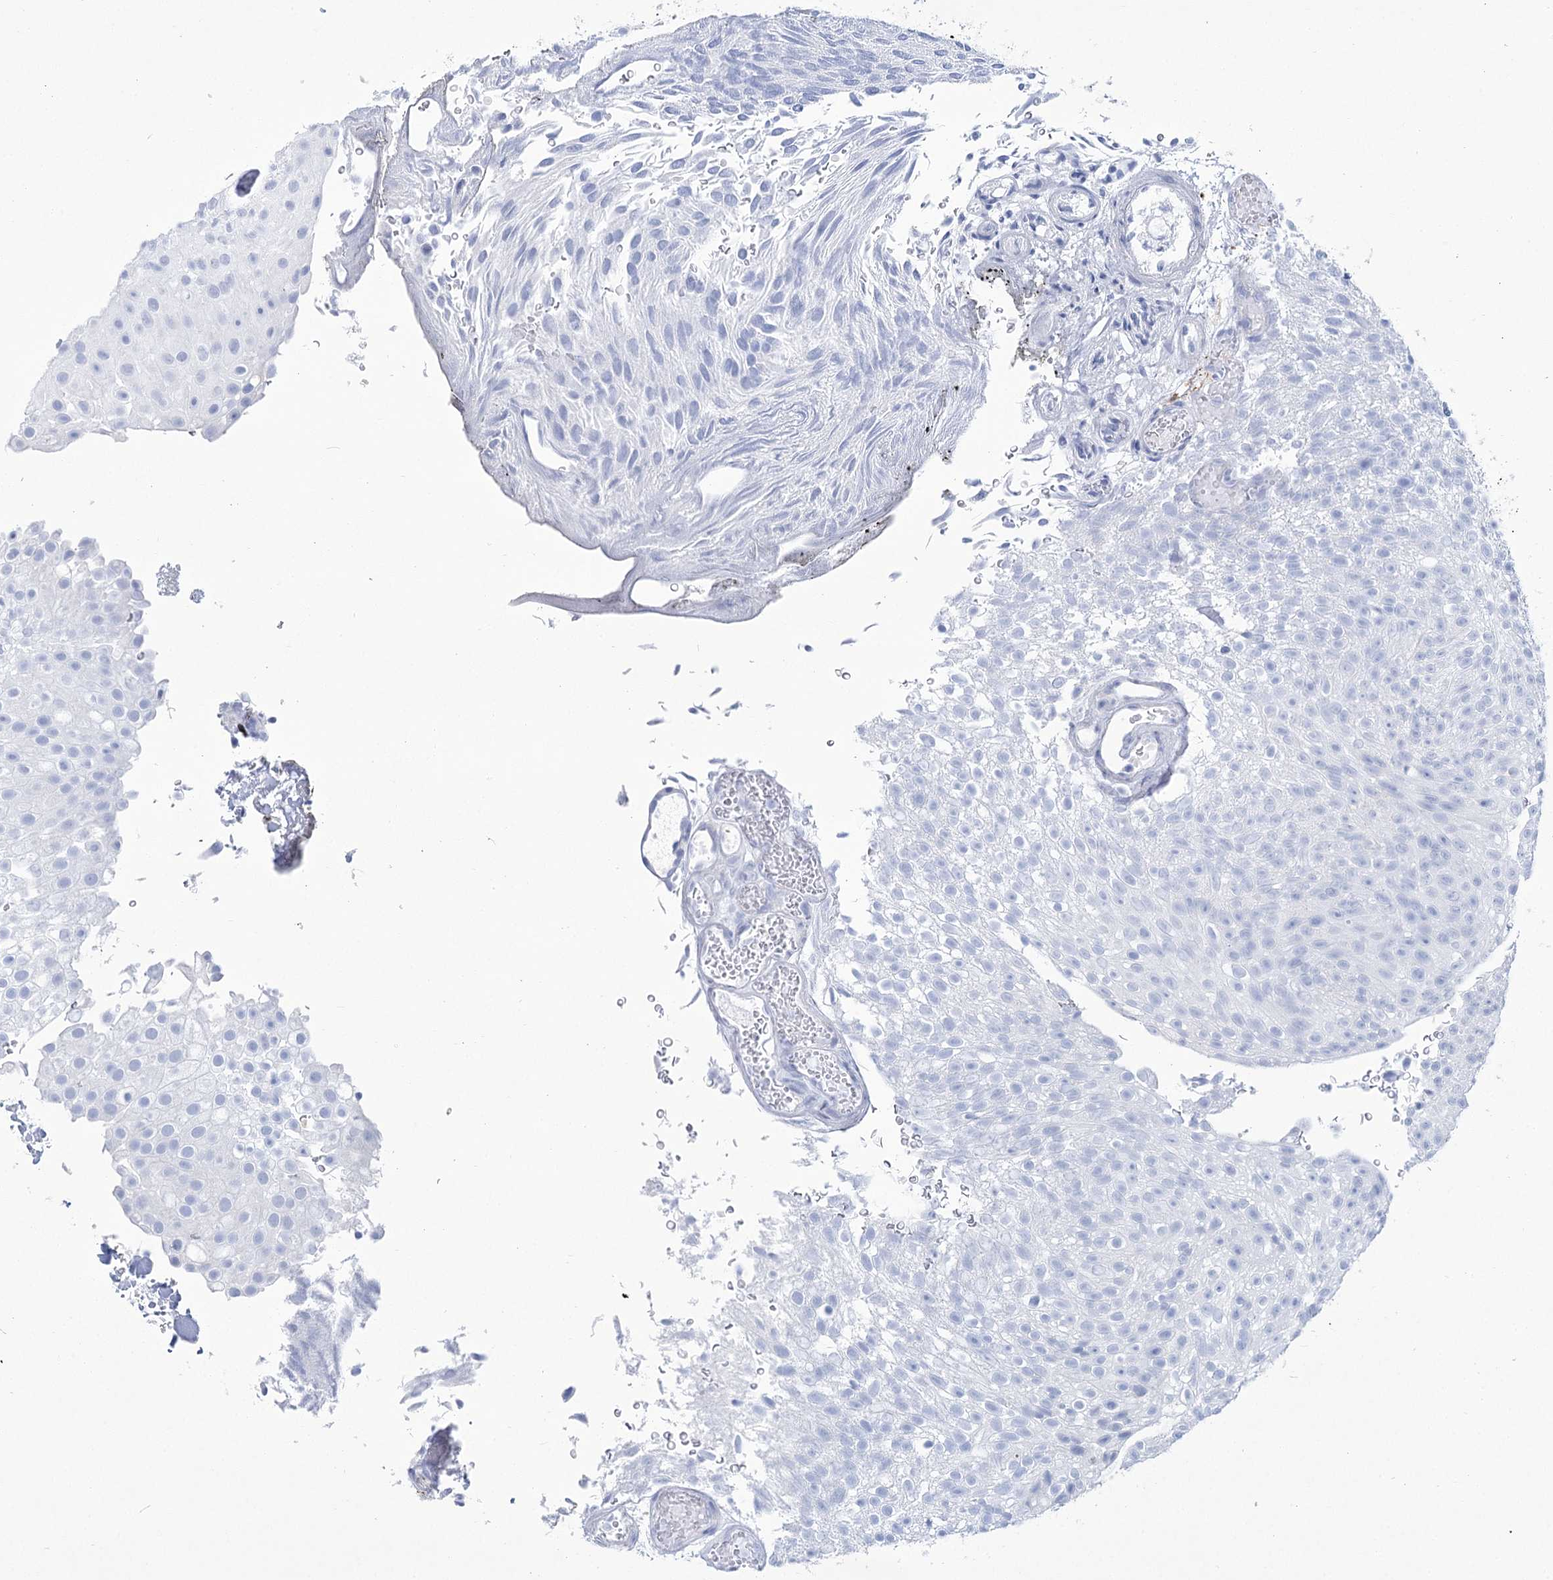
{"staining": {"intensity": "negative", "quantity": "none", "location": "none"}, "tissue": "urothelial cancer", "cell_type": "Tumor cells", "image_type": "cancer", "snomed": [{"axis": "morphology", "description": "Urothelial carcinoma, Low grade"}, {"axis": "topography", "description": "Urinary bladder"}], "caption": "This photomicrograph is of urothelial carcinoma (low-grade) stained with immunohistochemistry to label a protein in brown with the nuclei are counter-stained blue. There is no expression in tumor cells. Nuclei are stained in blue.", "gene": "PCDHA1", "patient": {"sex": "male", "age": 78}}